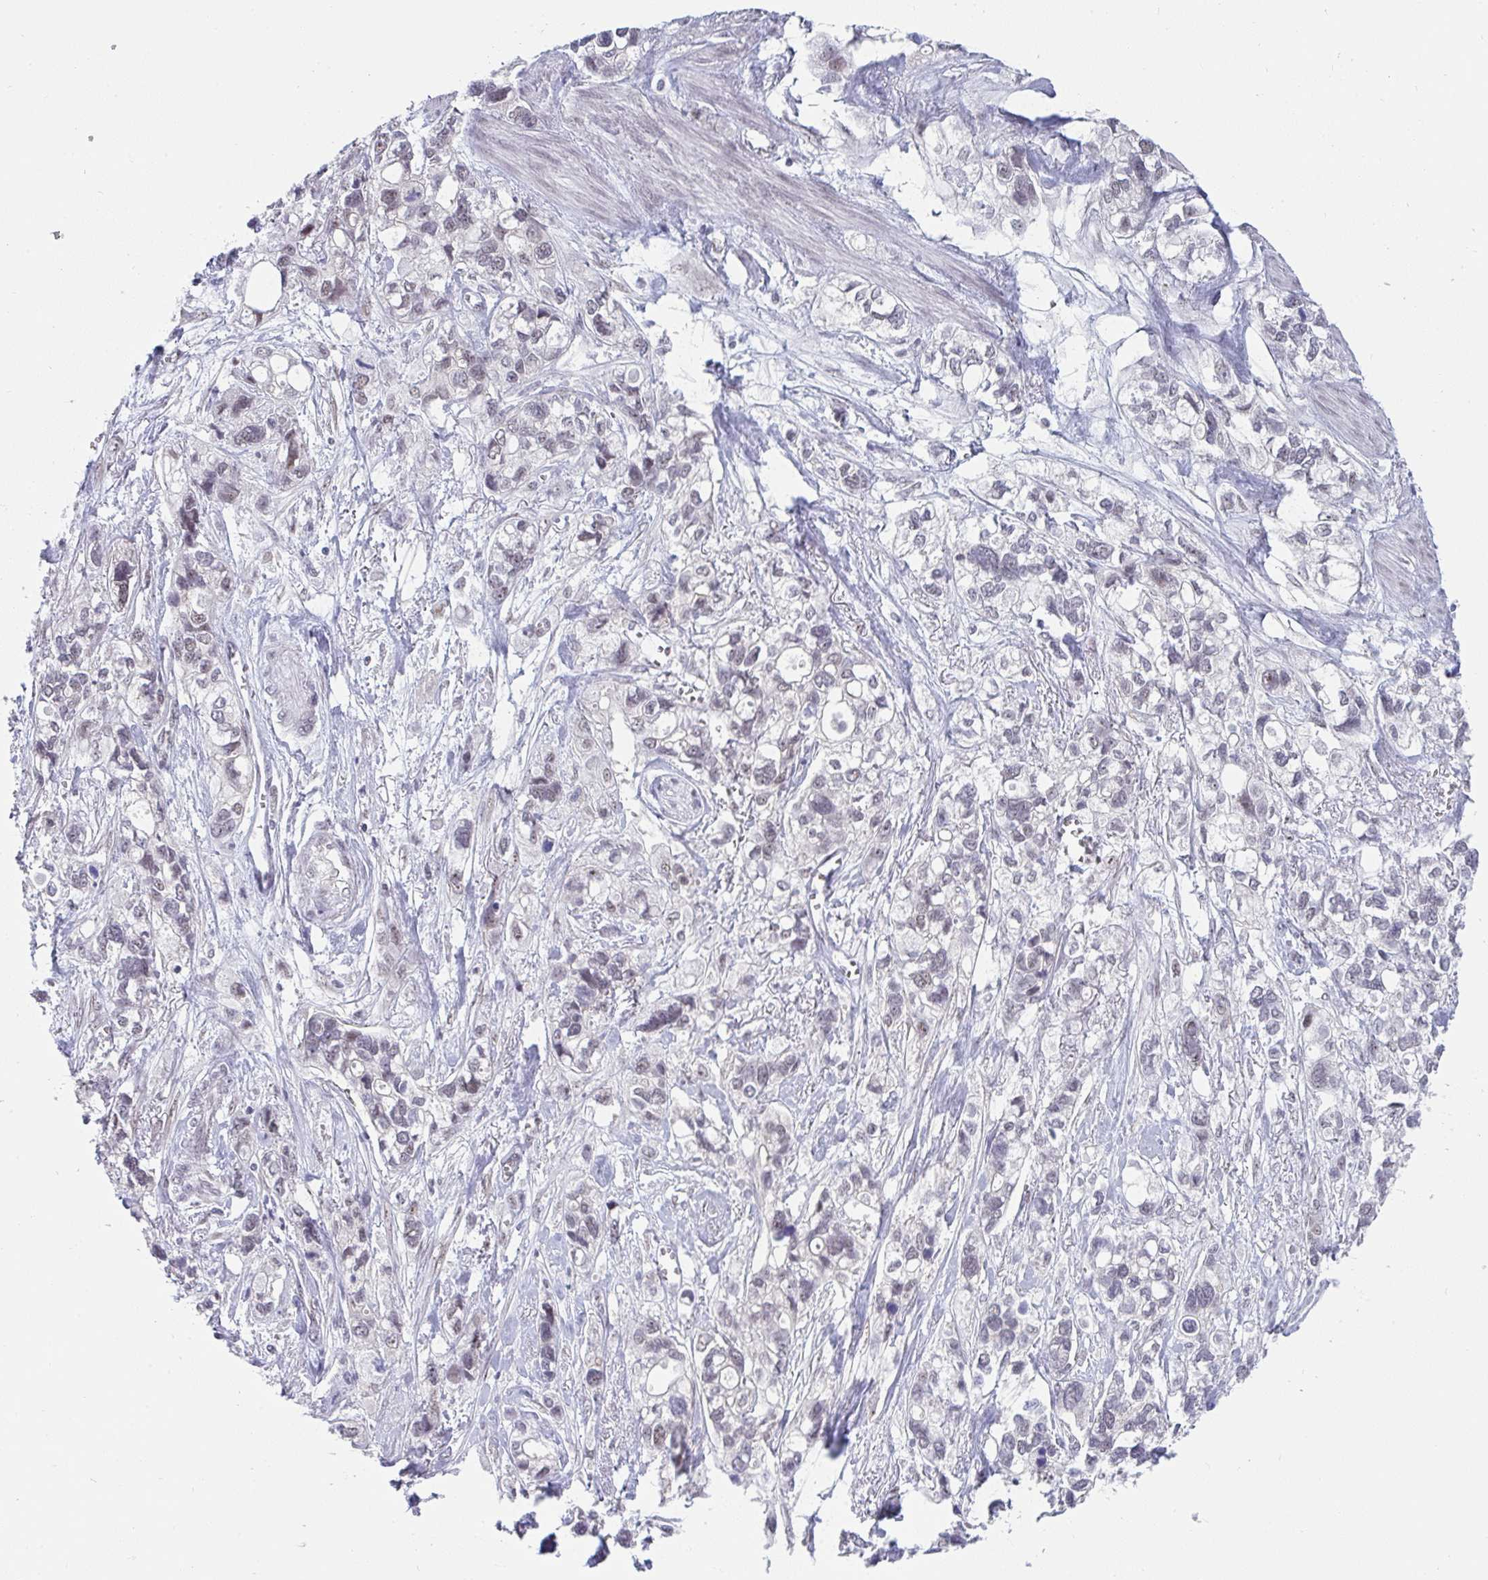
{"staining": {"intensity": "weak", "quantity": "25%-75%", "location": "nuclear"}, "tissue": "stomach cancer", "cell_type": "Tumor cells", "image_type": "cancer", "snomed": [{"axis": "morphology", "description": "Adenocarcinoma, NOS"}, {"axis": "topography", "description": "Stomach, upper"}], "caption": "This micrograph shows IHC staining of human stomach cancer (adenocarcinoma), with low weak nuclear staining in approximately 25%-75% of tumor cells.", "gene": "PRR14", "patient": {"sex": "female", "age": 81}}